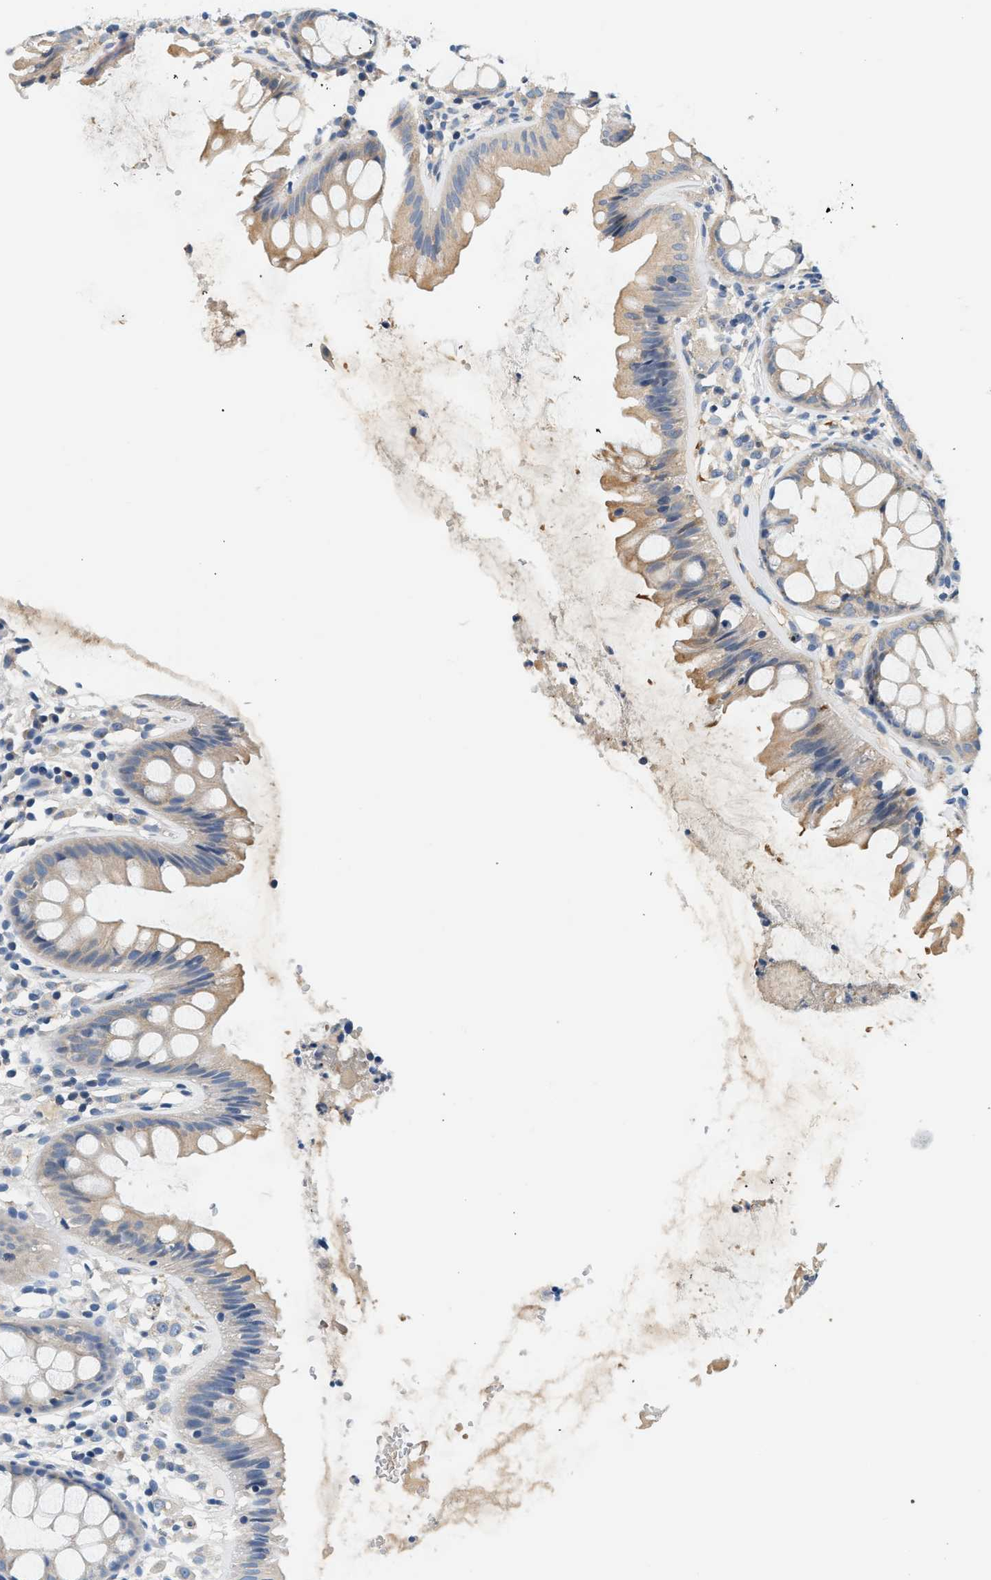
{"staining": {"intensity": "negative", "quantity": "none", "location": "none"}, "tissue": "colon", "cell_type": "Endothelial cells", "image_type": "normal", "snomed": [{"axis": "morphology", "description": "Normal tissue, NOS"}, {"axis": "topography", "description": "Colon"}], "caption": "High magnification brightfield microscopy of benign colon stained with DAB (brown) and counterstained with hematoxylin (blue): endothelial cells show no significant staining.", "gene": "SLC35E1", "patient": {"sex": "female", "age": 56}}